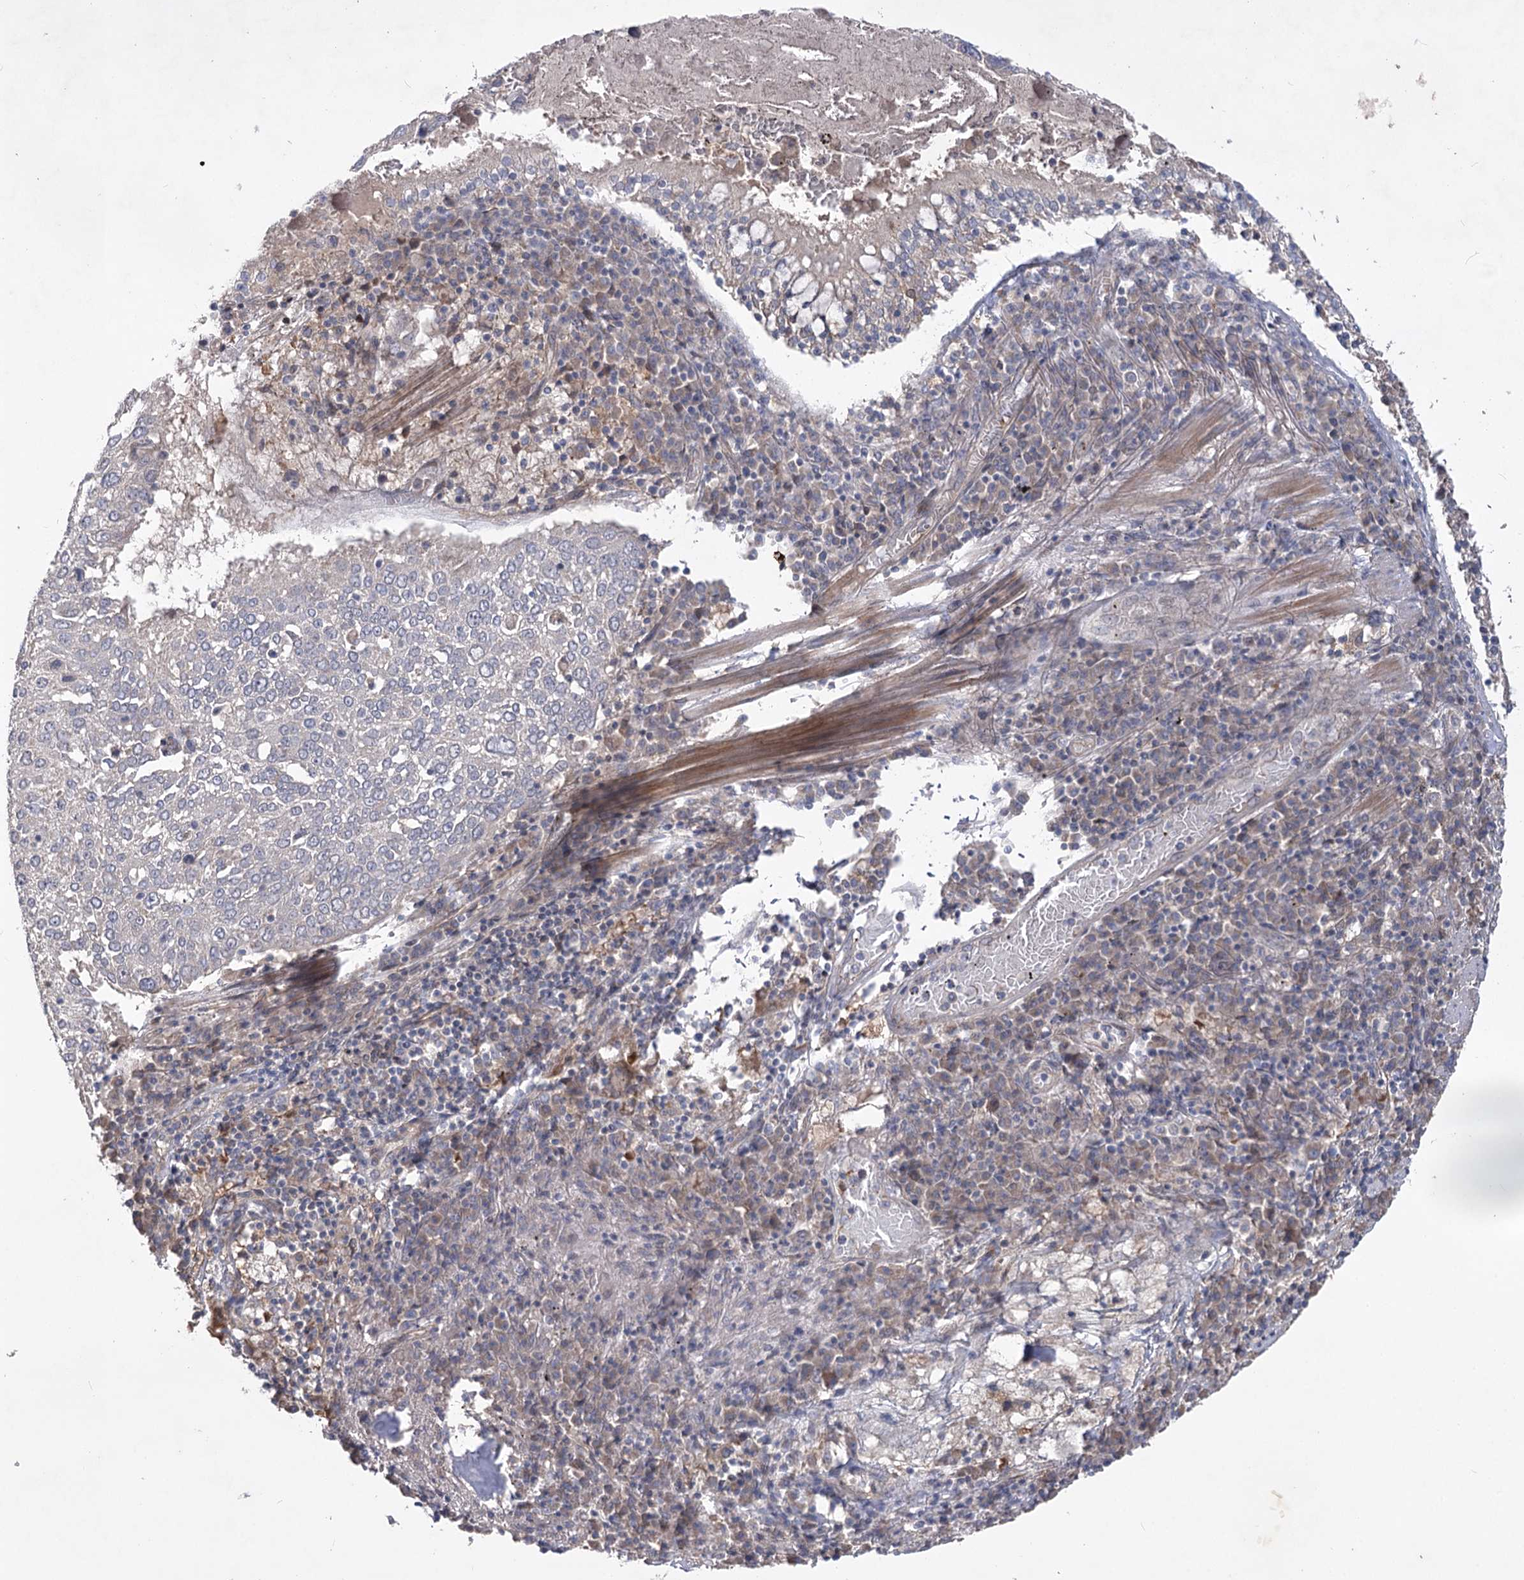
{"staining": {"intensity": "negative", "quantity": "none", "location": "none"}, "tissue": "lung cancer", "cell_type": "Tumor cells", "image_type": "cancer", "snomed": [{"axis": "morphology", "description": "Squamous cell carcinoma, NOS"}, {"axis": "topography", "description": "Lung"}], "caption": "High magnification brightfield microscopy of lung squamous cell carcinoma stained with DAB (3,3'-diaminobenzidine) (brown) and counterstained with hematoxylin (blue): tumor cells show no significant staining.", "gene": "RIN2", "patient": {"sex": "male", "age": 65}}